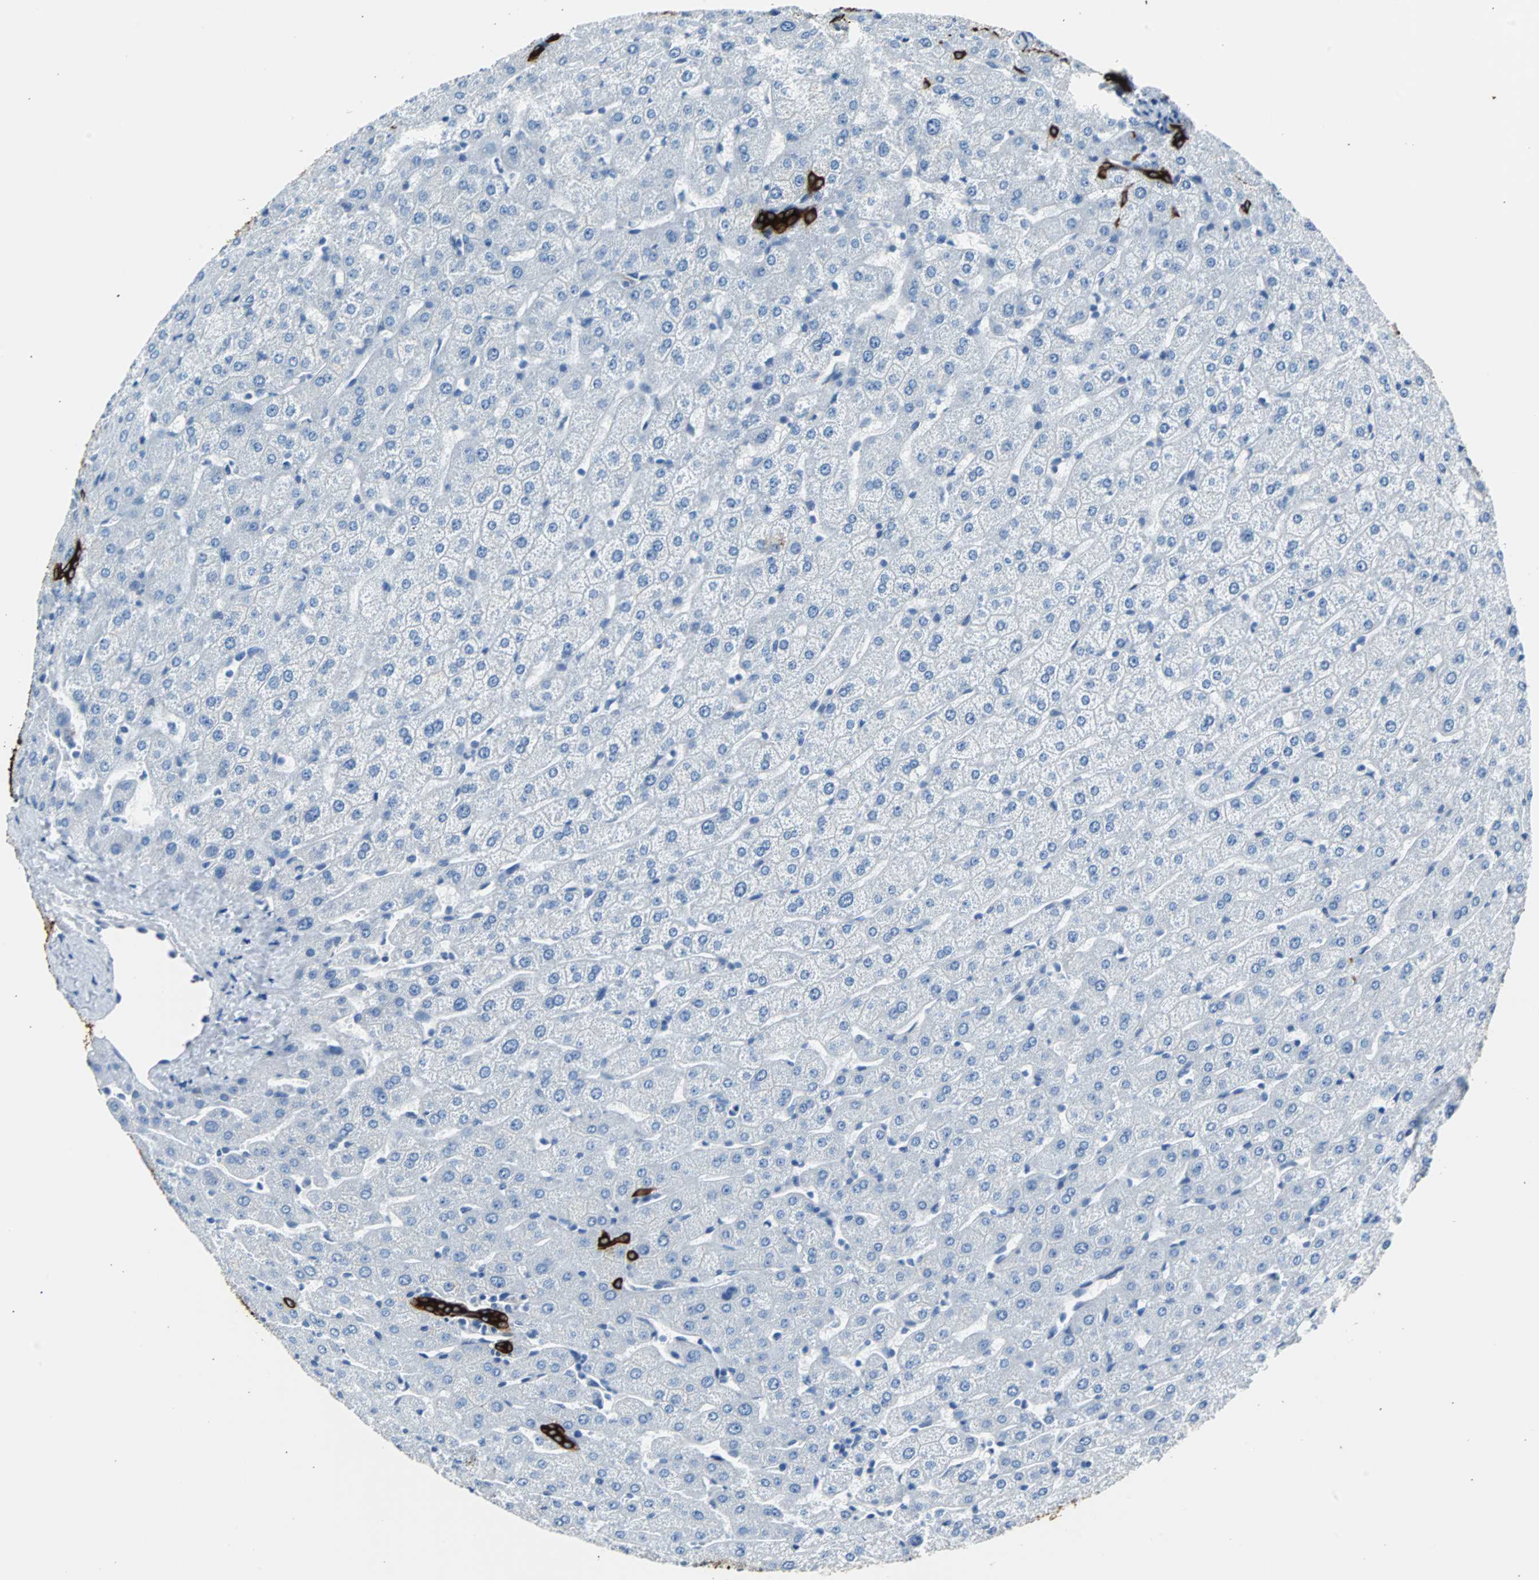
{"staining": {"intensity": "strong", "quantity": ">75%", "location": "cytoplasmic/membranous"}, "tissue": "liver", "cell_type": "Cholangiocytes", "image_type": "normal", "snomed": [{"axis": "morphology", "description": "Normal tissue, NOS"}, {"axis": "morphology", "description": "Fibrosis, NOS"}, {"axis": "topography", "description": "Liver"}], "caption": "Protein staining of benign liver displays strong cytoplasmic/membranous expression in approximately >75% of cholangiocytes. (DAB = brown stain, brightfield microscopy at high magnification).", "gene": "KRT7", "patient": {"sex": "female", "age": 29}}